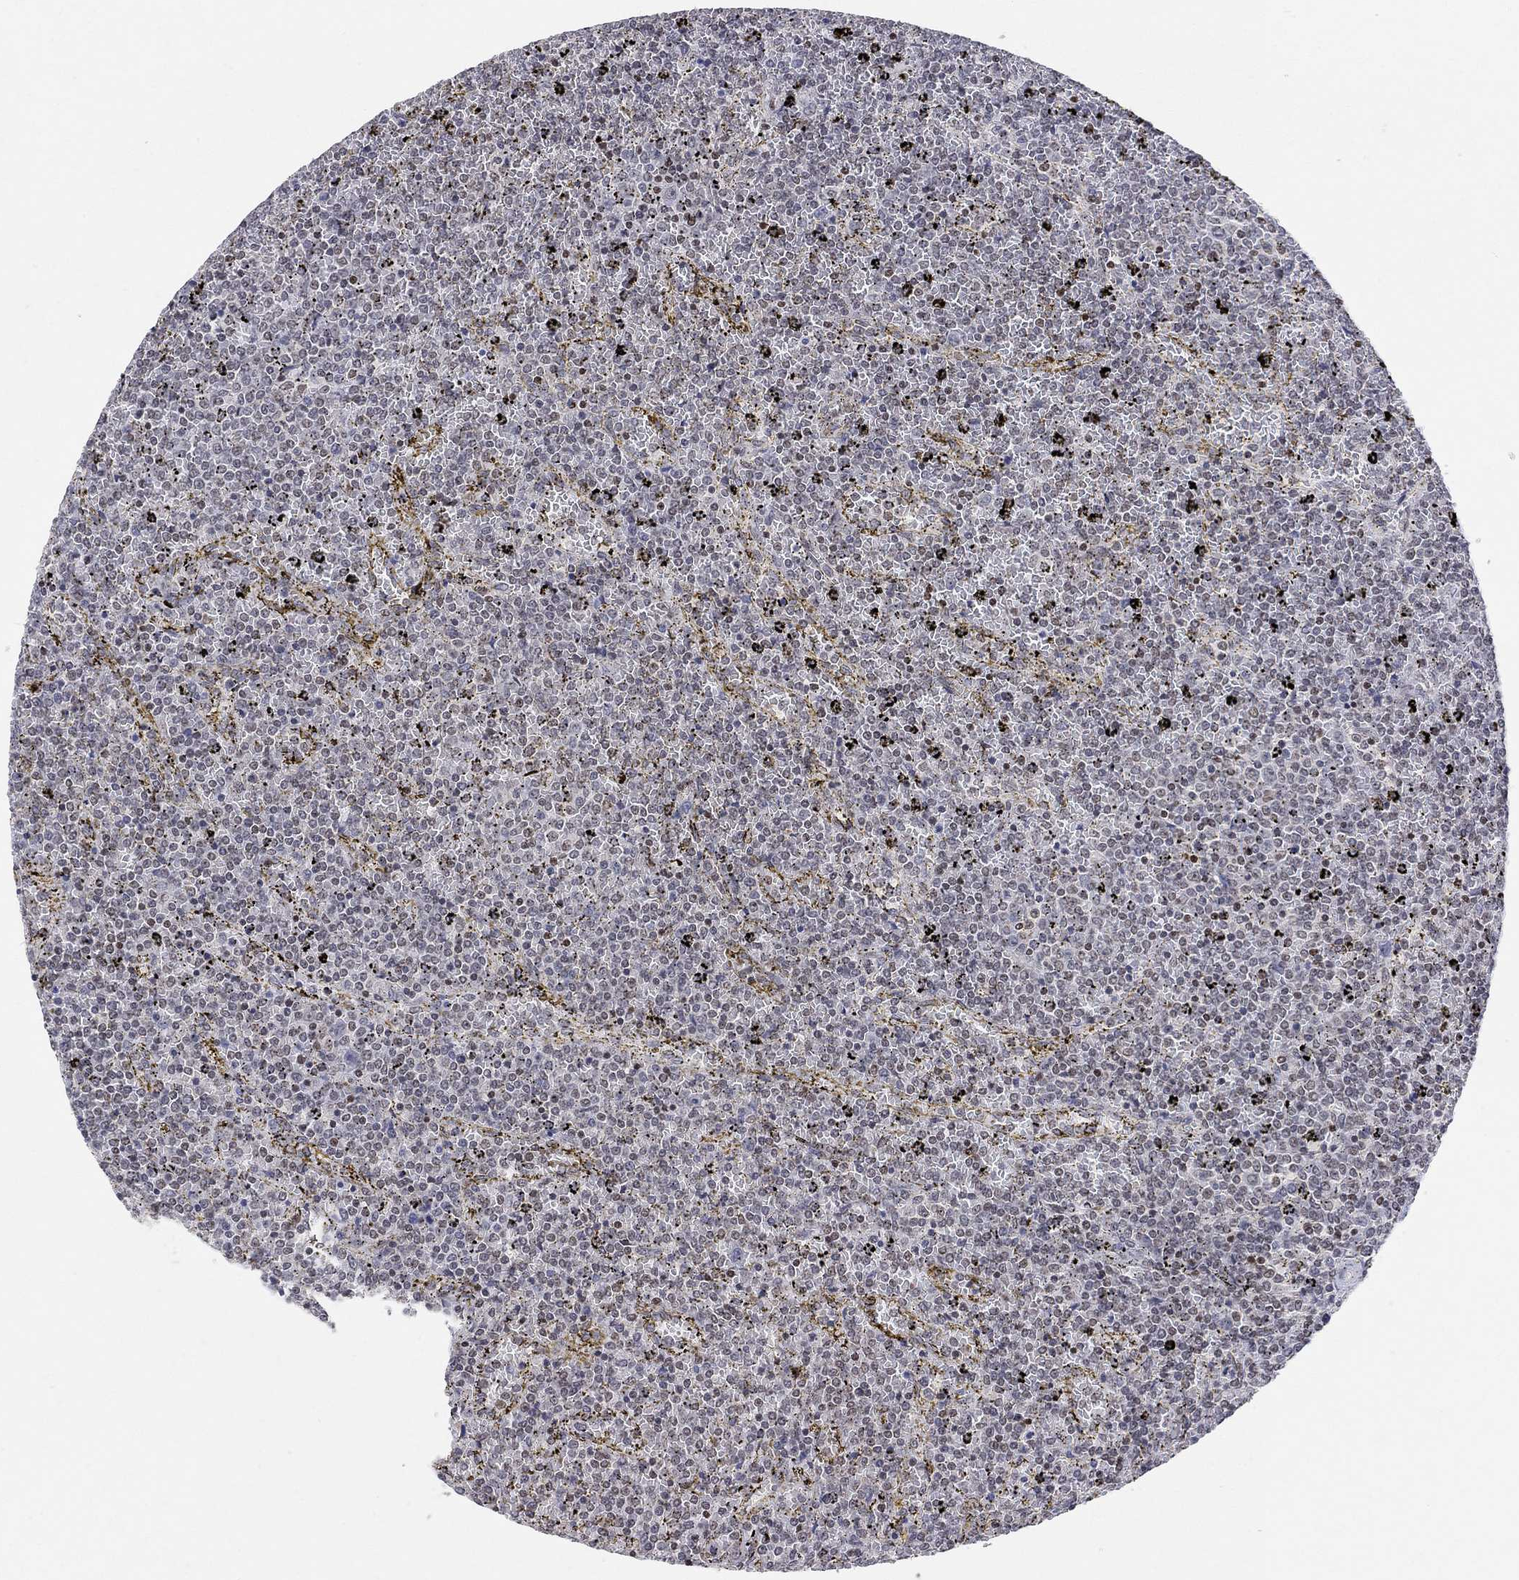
{"staining": {"intensity": "negative", "quantity": "none", "location": "none"}, "tissue": "lymphoma", "cell_type": "Tumor cells", "image_type": "cancer", "snomed": [{"axis": "morphology", "description": "Malignant lymphoma, non-Hodgkin's type, Low grade"}, {"axis": "topography", "description": "Spleen"}], "caption": "Histopathology image shows no significant protein positivity in tumor cells of malignant lymphoma, non-Hodgkin's type (low-grade).", "gene": "KLF12", "patient": {"sex": "female", "age": 77}}